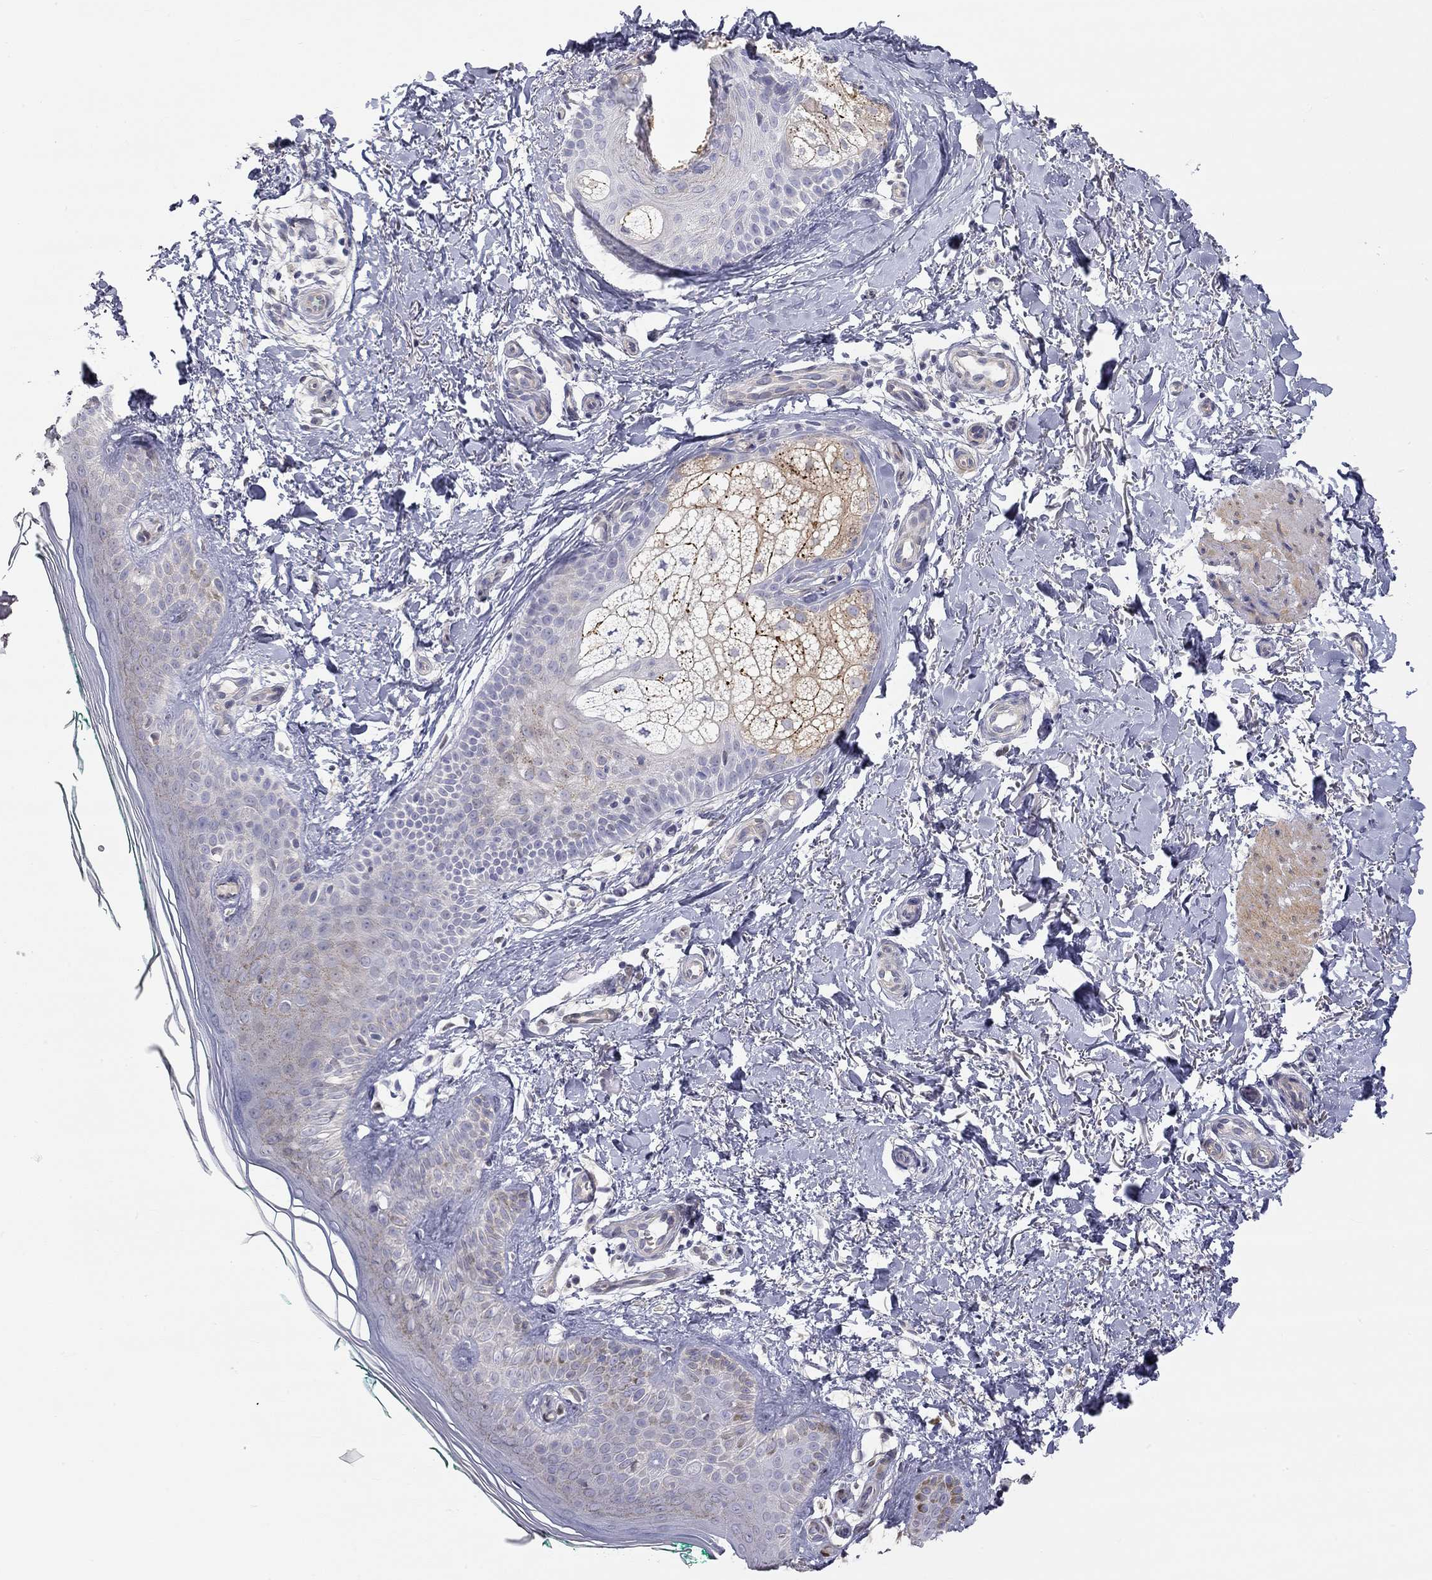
{"staining": {"intensity": "negative", "quantity": "none", "location": "none"}, "tissue": "skin", "cell_type": "Fibroblasts", "image_type": "normal", "snomed": [{"axis": "morphology", "description": "Normal tissue, NOS"}, {"axis": "morphology", "description": "Inflammation, NOS"}, {"axis": "morphology", "description": "Fibrosis, NOS"}, {"axis": "topography", "description": "Skin"}], "caption": "IHC micrograph of normal skin: human skin stained with DAB reveals no significant protein expression in fibroblasts.", "gene": "PAPSS2", "patient": {"sex": "male", "age": 71}}